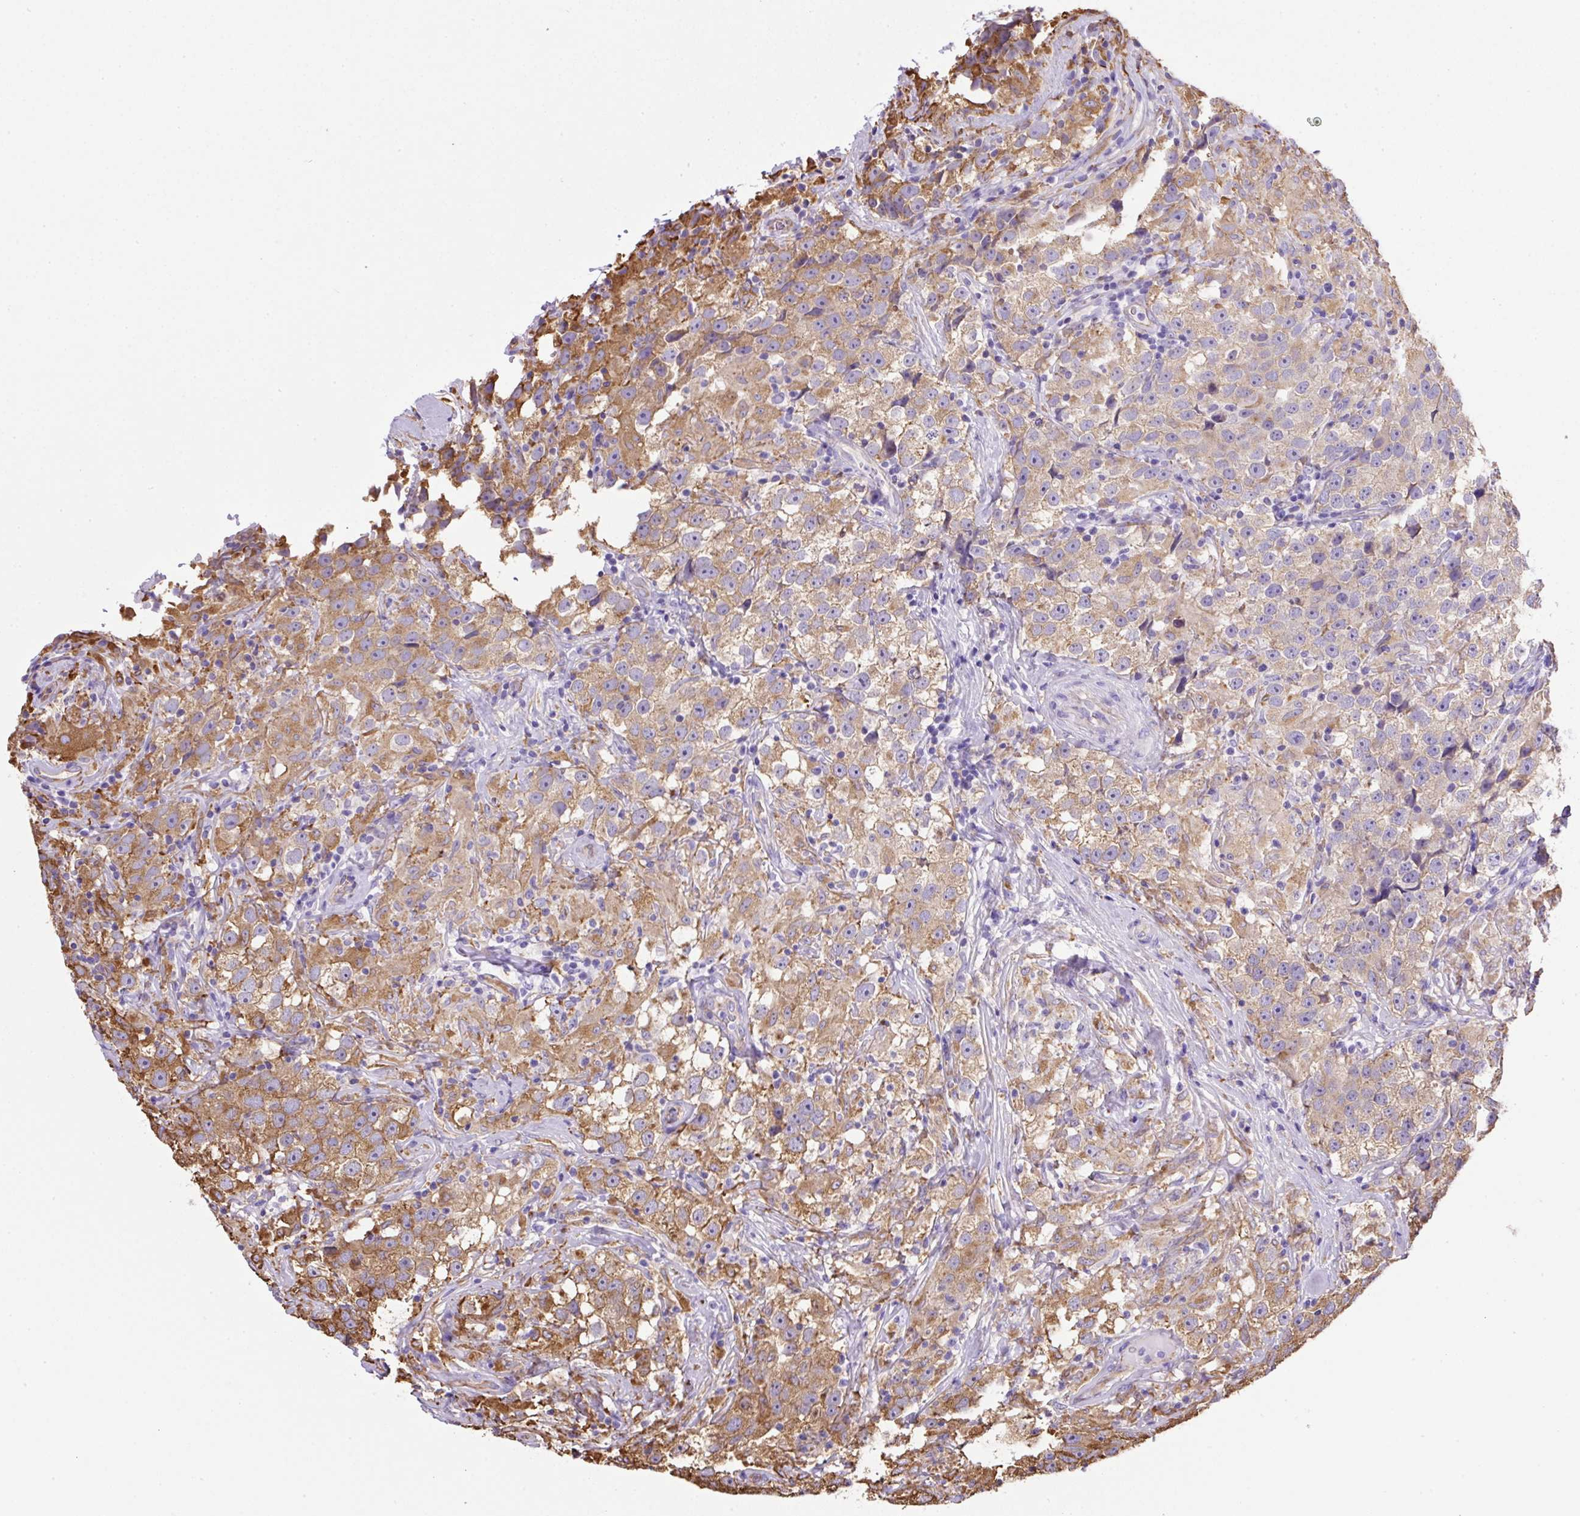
{"staining": {"intensity": "strong", "quantity": "25%-75%", "location": "cytoplasmic/membranous"}, "tissue": "testis cancer", "cell_type": "Tumor cells", "image_type": "cancer", "snomed": [{"axis": "morphology", "description": "Seminoma, NOS"}, {"axis": "topography", "description": "Testis"}], "caption": "There is high levels of strong cytoplasmic/membranous staining in tumor cells of testis cancer (seminoma), as demonstrated by immunohistochemical staining (brown color).", "gene": "MAGEB5", "patient": {"sex": "male", "age": 46}}